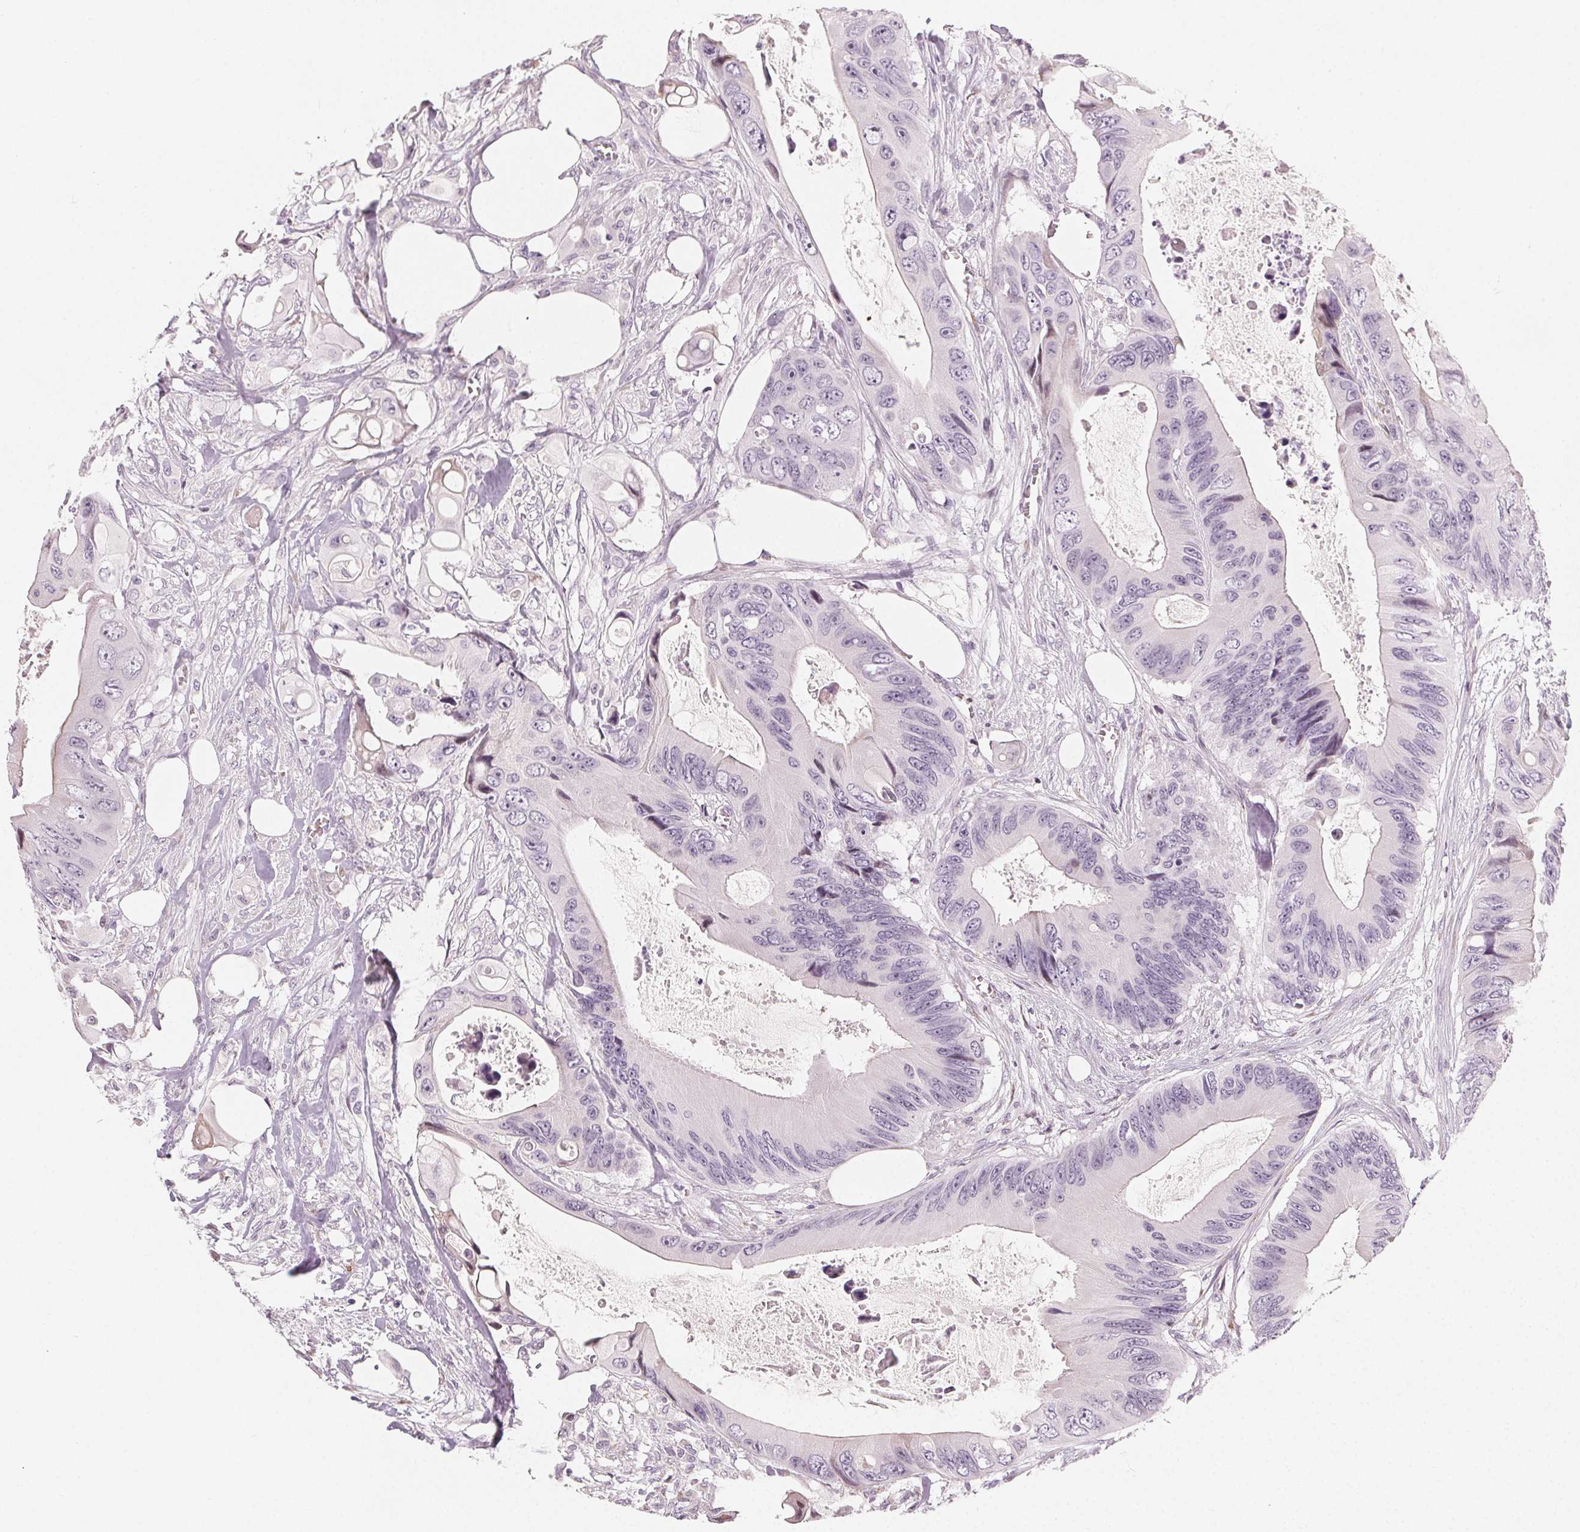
{"staining": {"intensity": "negative", "quantity": "none", "location": "none"}, "tissue": "colorectal cancer", "cell_type": "Tumor cells", "image_type": "cancer", "snomed": [{"axis": "morphology", "description": "Adenocarcinoma, NOS"}, {"axis": "topography", "description": "Rectum"}], "caption": "Immunohistochemical staining of human colorectal cancer exhibits no significant expression in tumor cells.", "gene": "CCDC96", "patient": {"sex": "male", "age": 63}}